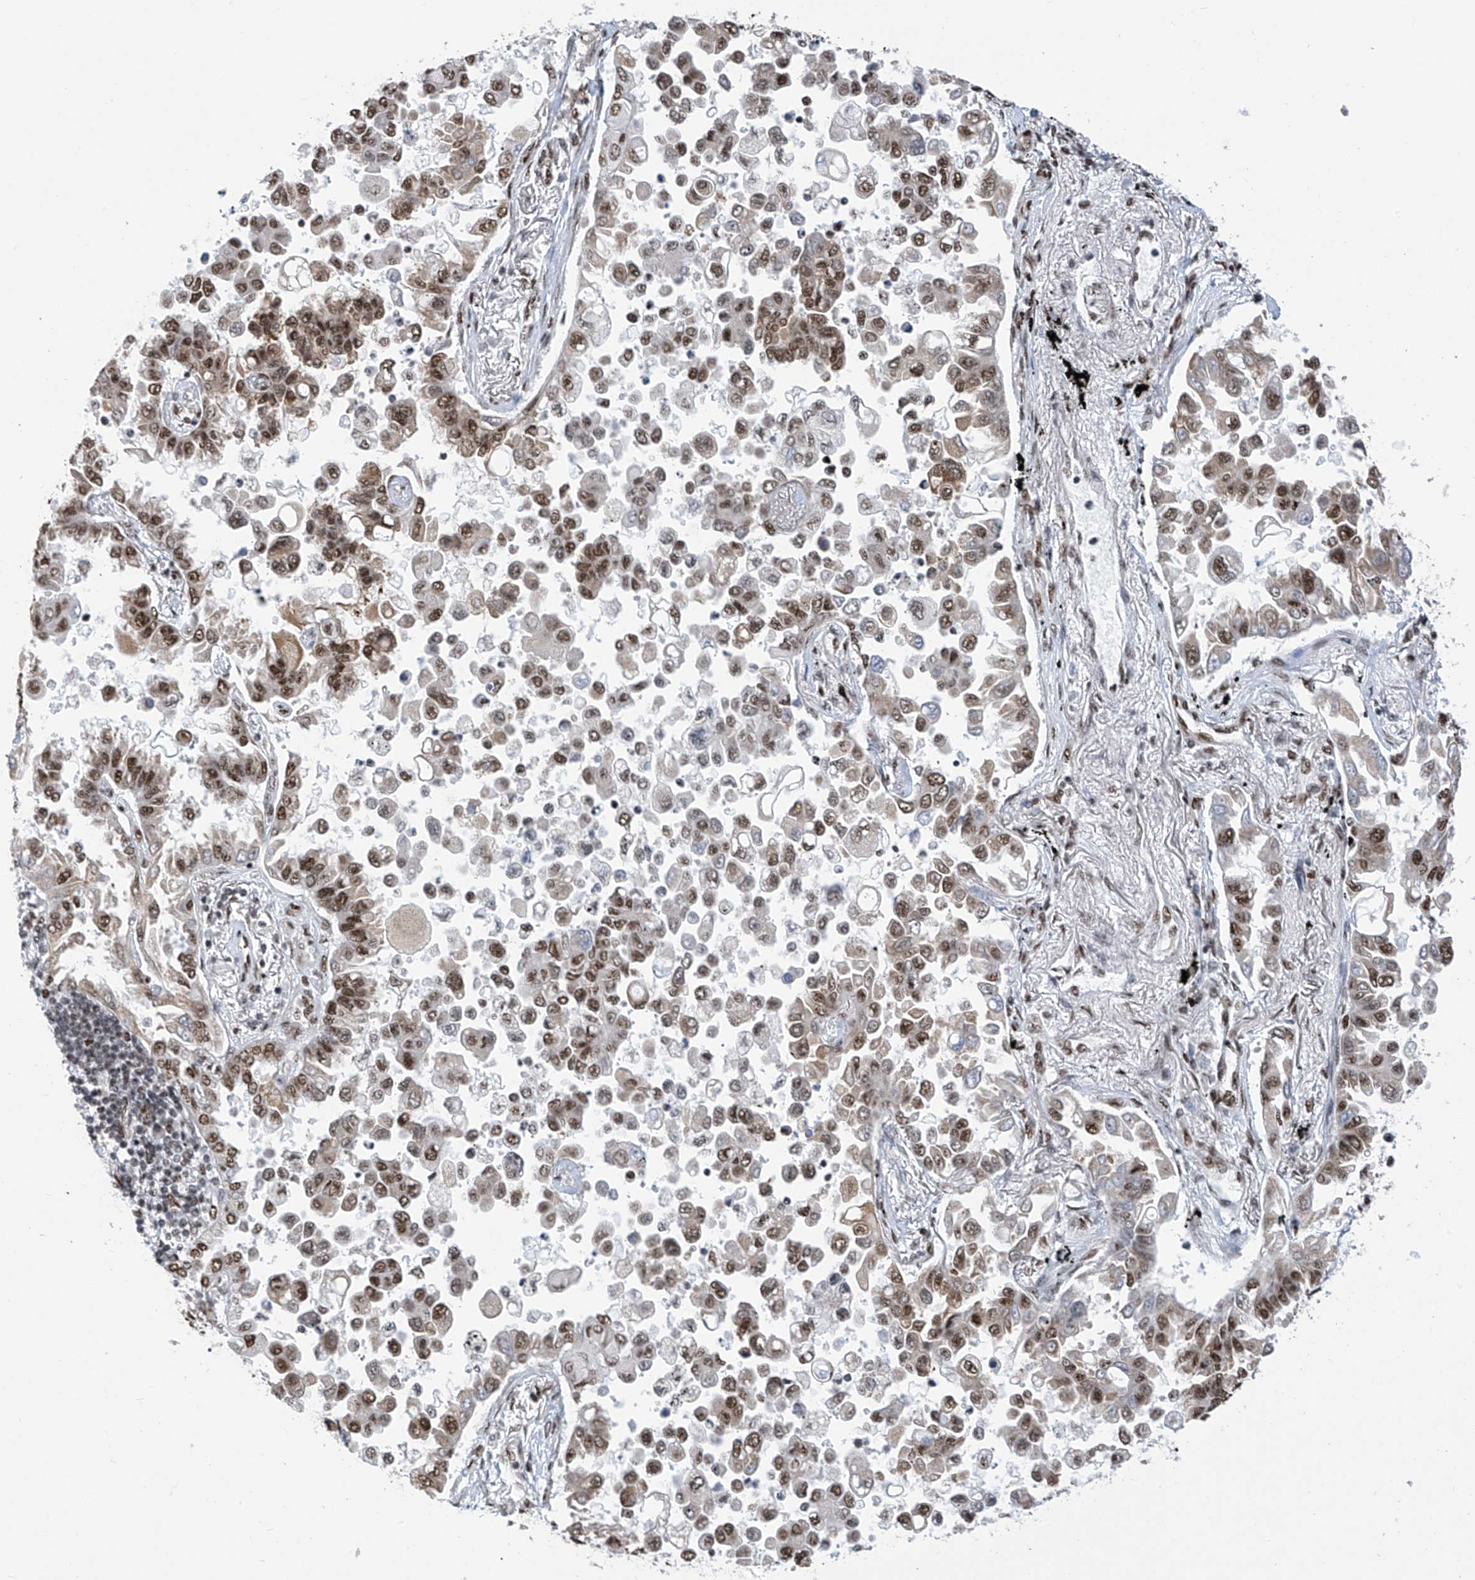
{"staining": {"intensity": "moderate", "quantity": ">75%", "location": "nuclear"}, "tissue": "lung cancer", "cell_type": "Tumor cells", "image_type": "cancer", "snomed": [{"axis": "morphology", "description": "Adenocarcinoma, NOS"}, {"axis": "topography", "description": "Lung"}], "caption": "Adenocarcinoma (lung) was stained to show a protein in brown. There is medium levels of moderate nuclear positivity in about >75% of tumor cells. (Stains: DAB in brown, nuclei in blue, Microscopy: brightfield microscopy at high magnification).", "gene": "APLF", "patient": {"sex": "female", "age": 67}}